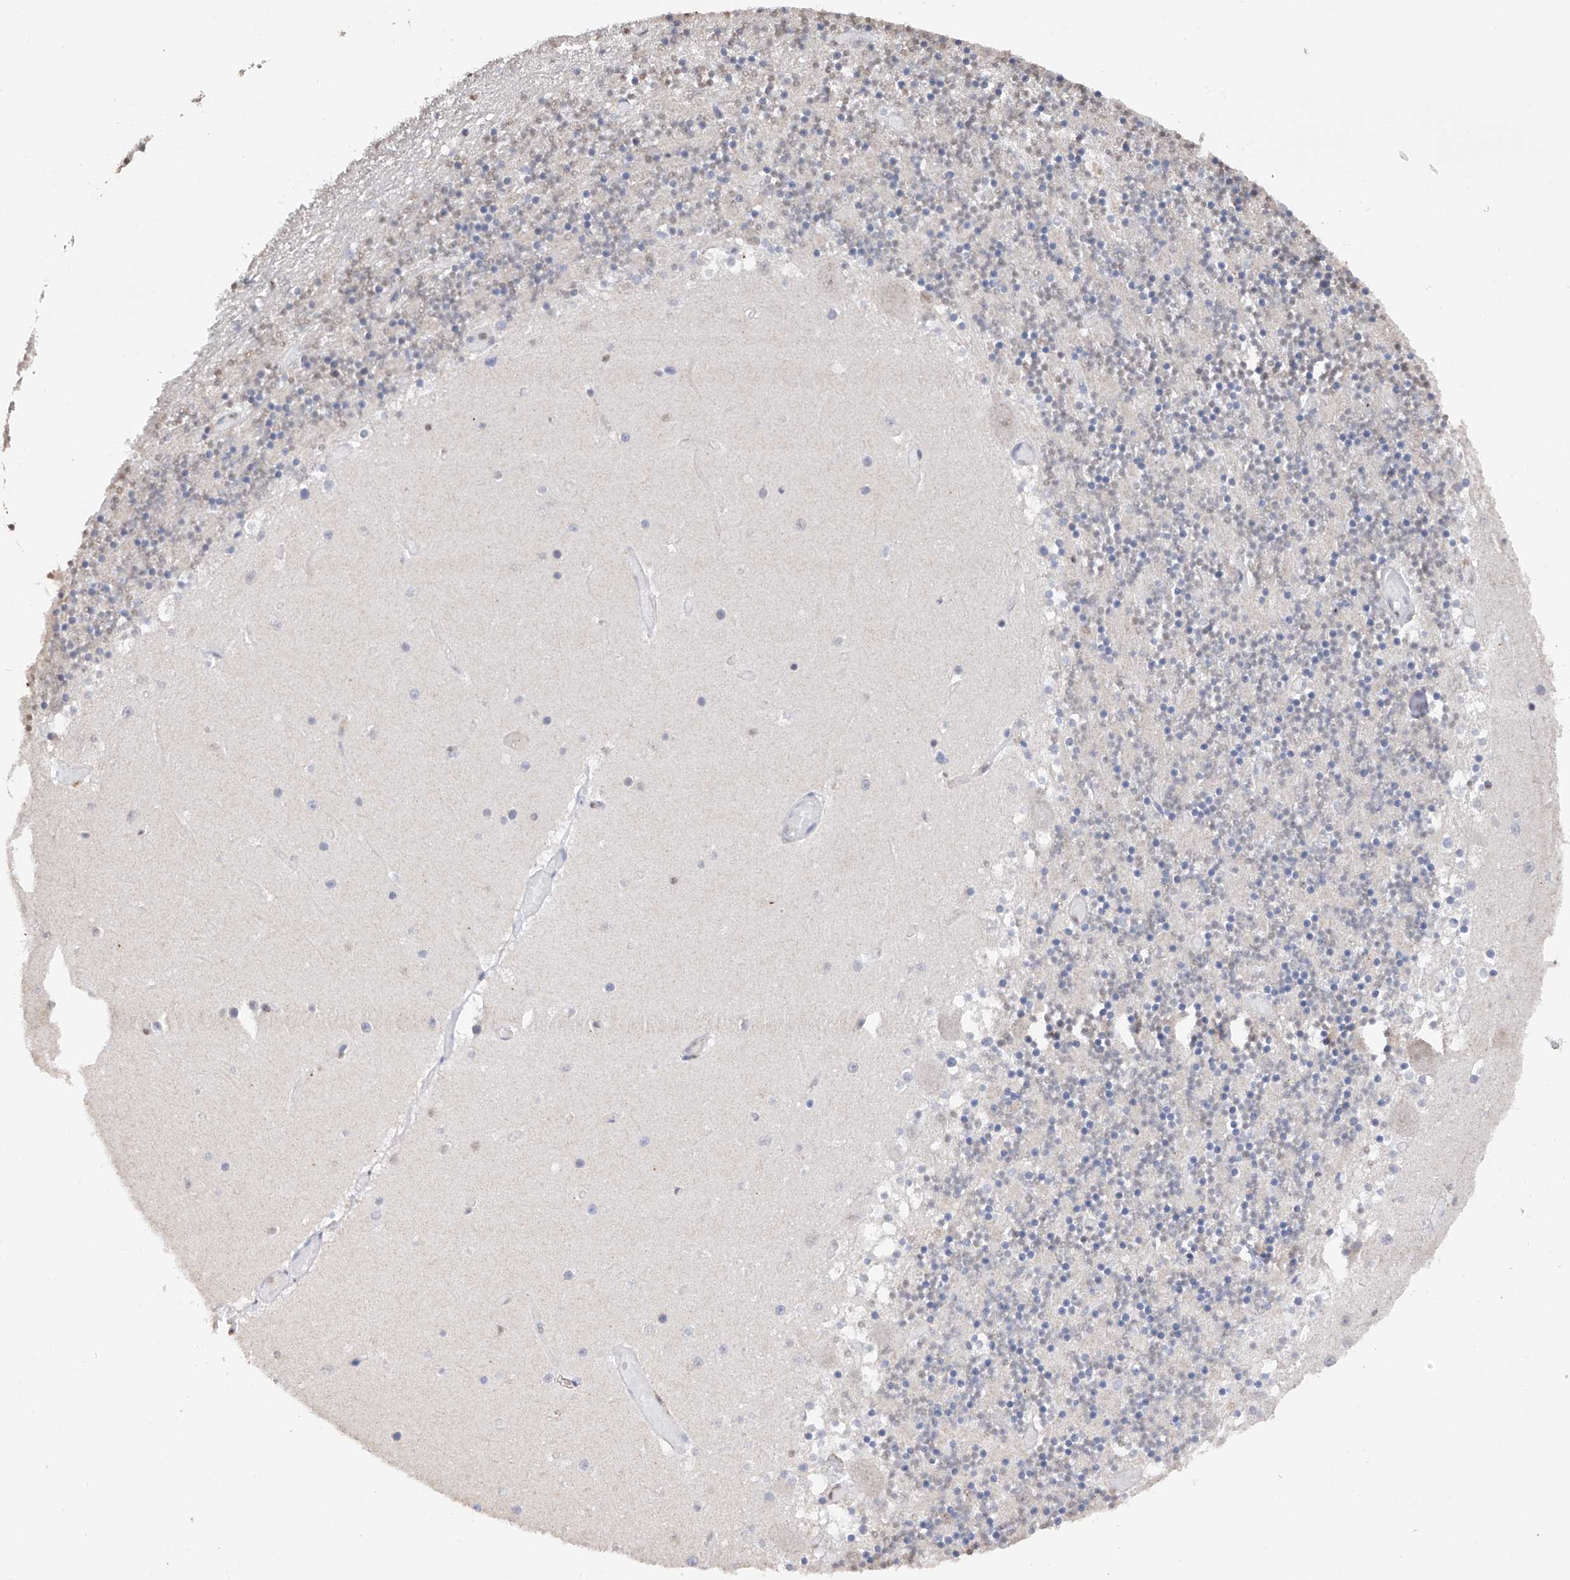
{"staining": {"intensity": "negative", "quantity": "none", "location": "none"}, "tissue": "cerebellum", "cell_type": "Cells in granular layer", "image_type": "normal", "snomed": [{"axis": "morphology", "description": "Normal tissue, NOS"}, {"axis": "topography", "description": "Cerebellum"}], "caption": "This is an immunohistochemistry (IHC) photomicrograph of unremarkable cerebellum. There is no staining in cells in granular layer.", "gene": "DMAP1", "patient": {"sex": "female", "age": 28}}